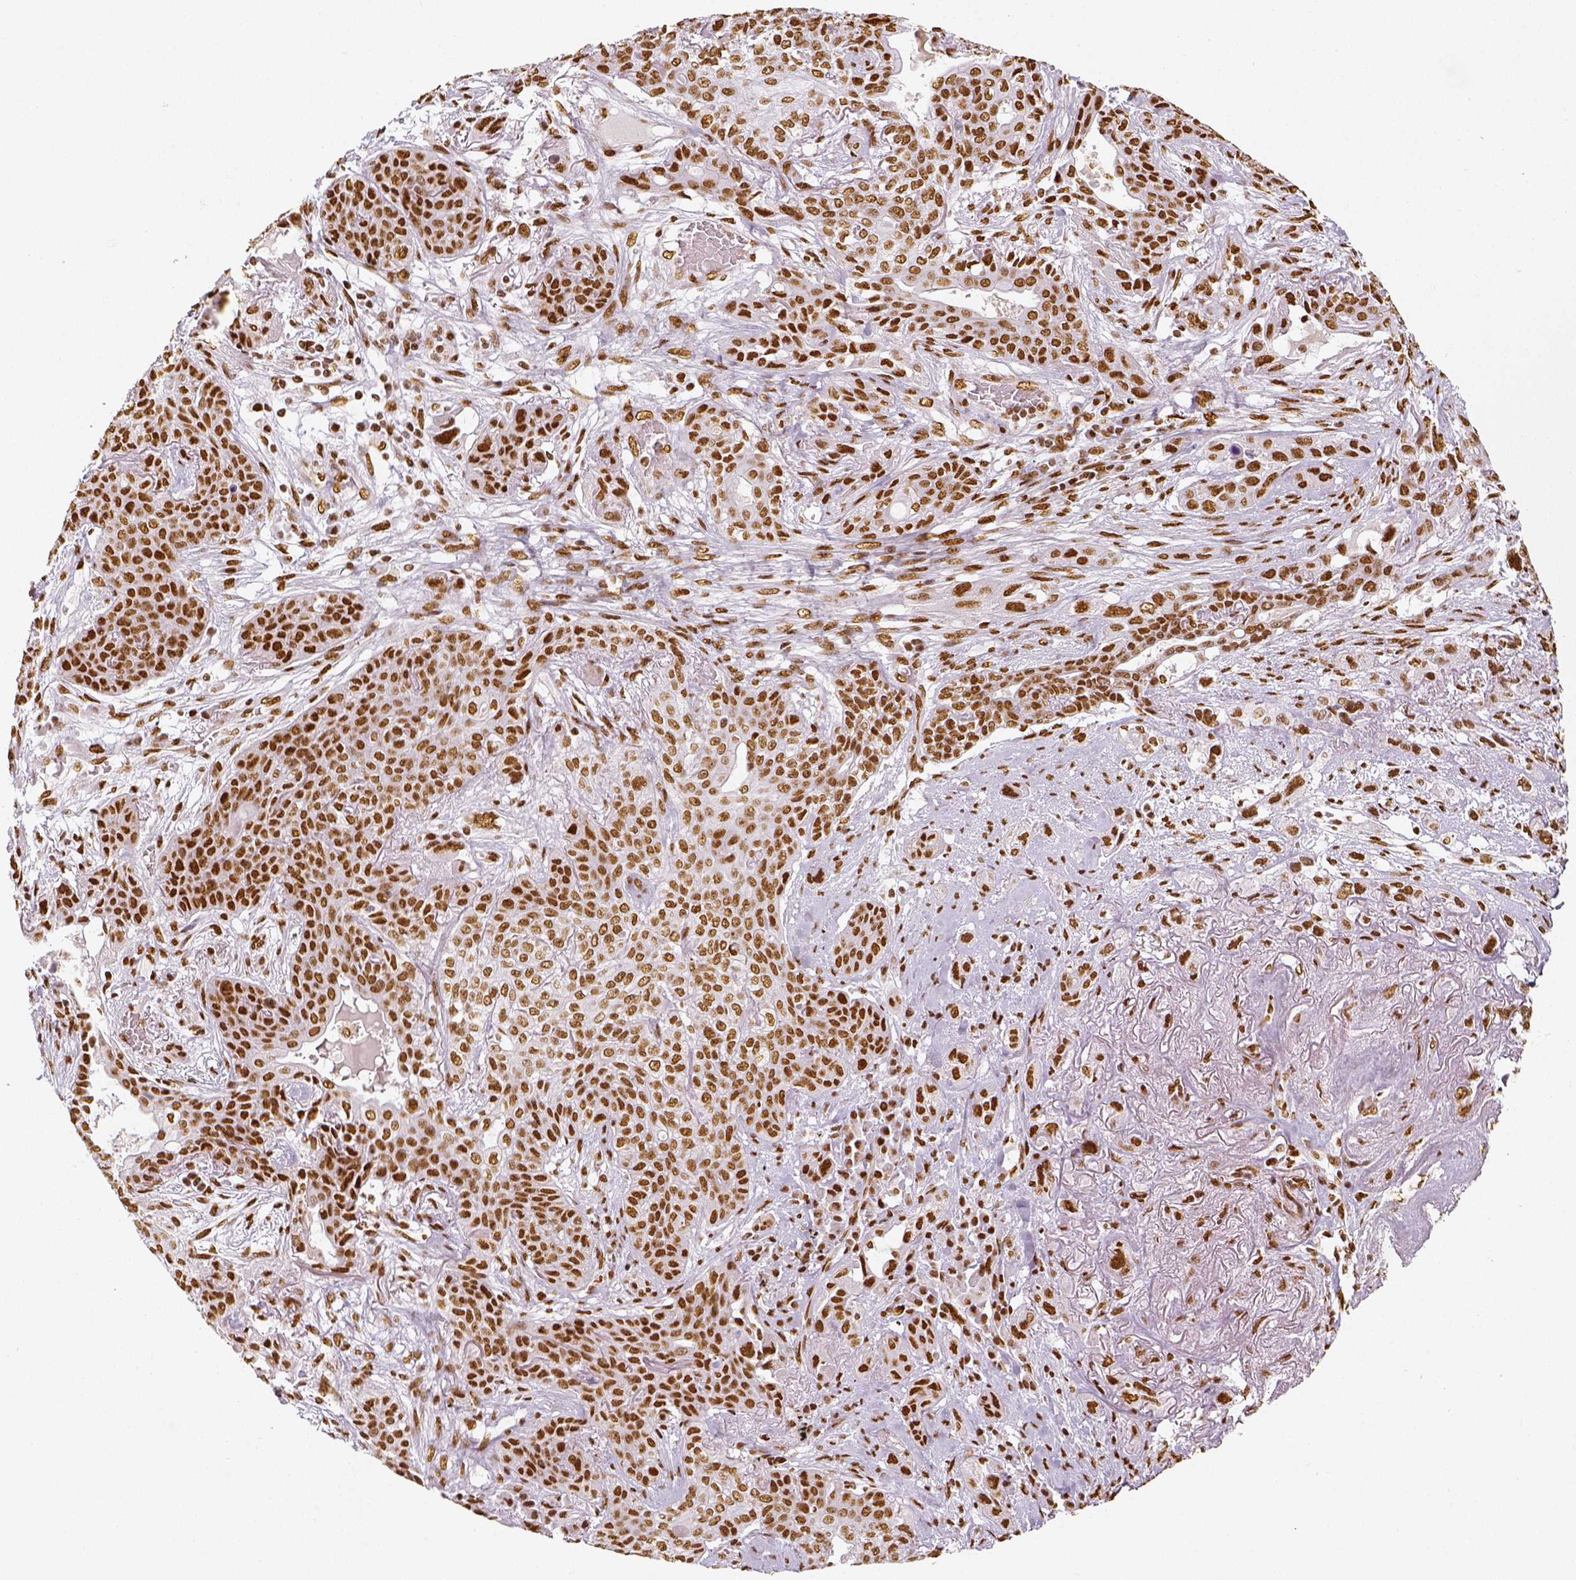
{"staining": {"intensity": "moderate", "quantity": ">75%", "location": "nuclear"}, "tissue": "lung cancer", "cell_type": "Tumor cells", "image_type": "cancer", "snomed": [{"axis": "morphology", "description": "Squamous cell carcinoma, NOS"}, {"axis": "topography", "description": "Lung"}], "caption": "Immunohistochemical staining of lung cancer (squamous cell carcinoma) exhibits medium levels of moderate nuclear protein expression in approximately >75% of tumor cells.", "gene": "KDM5B", "patient": {"sex": "female", "age": 70}}